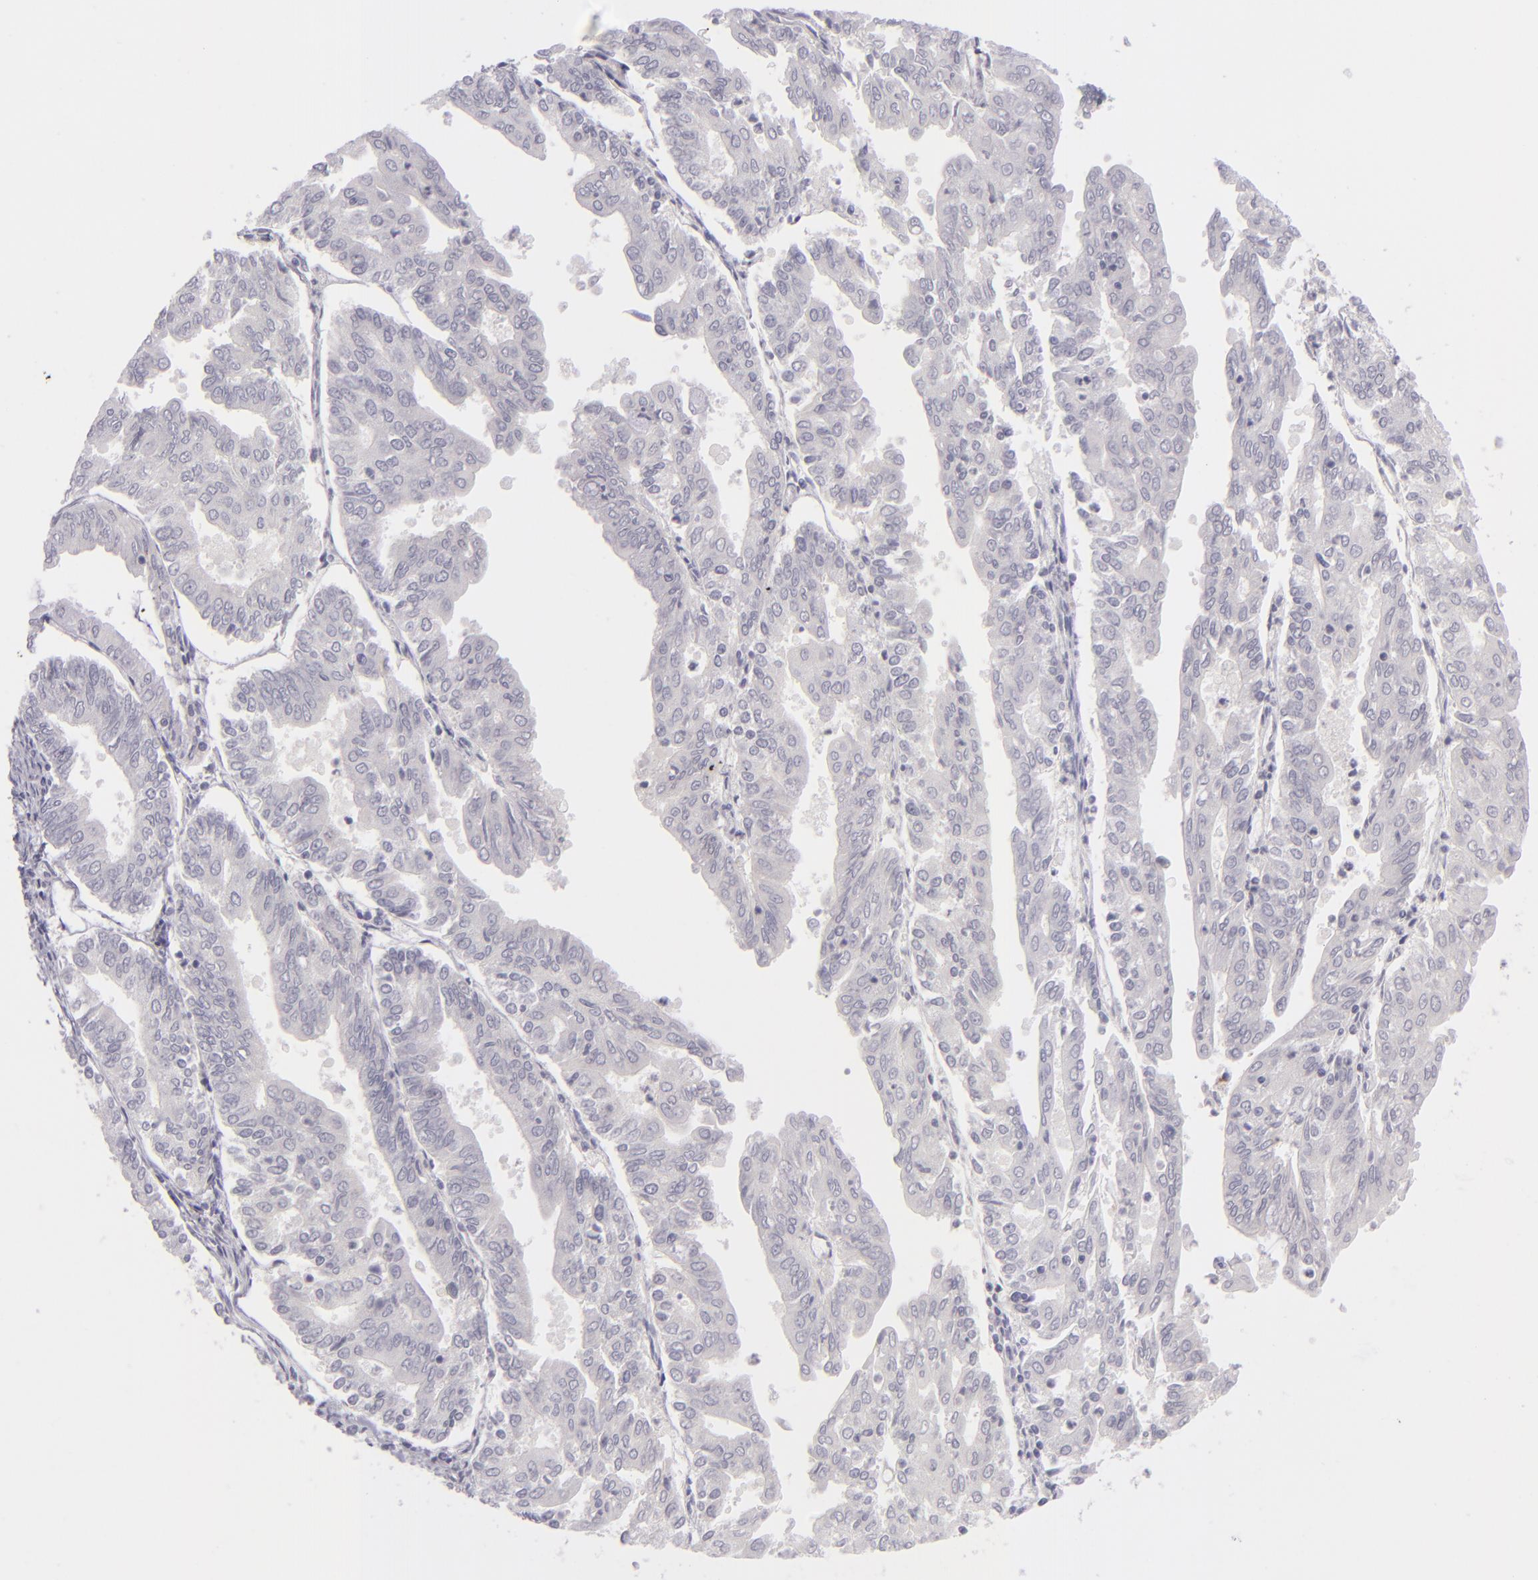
{"staining": {"intensity": "negative", "quantity": "none", "location": "none"}, "tissue": "endometrial cancer", "cell_type": "Tumor cells", "image_type": "cancer", "snomed": [{"axis": "morphology", "description": "Adenocarcinoma, NOS"}, {"axis": "topography", "description": "Endometrium"}], "caption": "DAB immunohistochemical staining of human endometrial adenocarcinoma demonstrates no significant staining in tumor cells.", "gene": "TNNC1", "patient": {"sex": "female", "age": 79}}